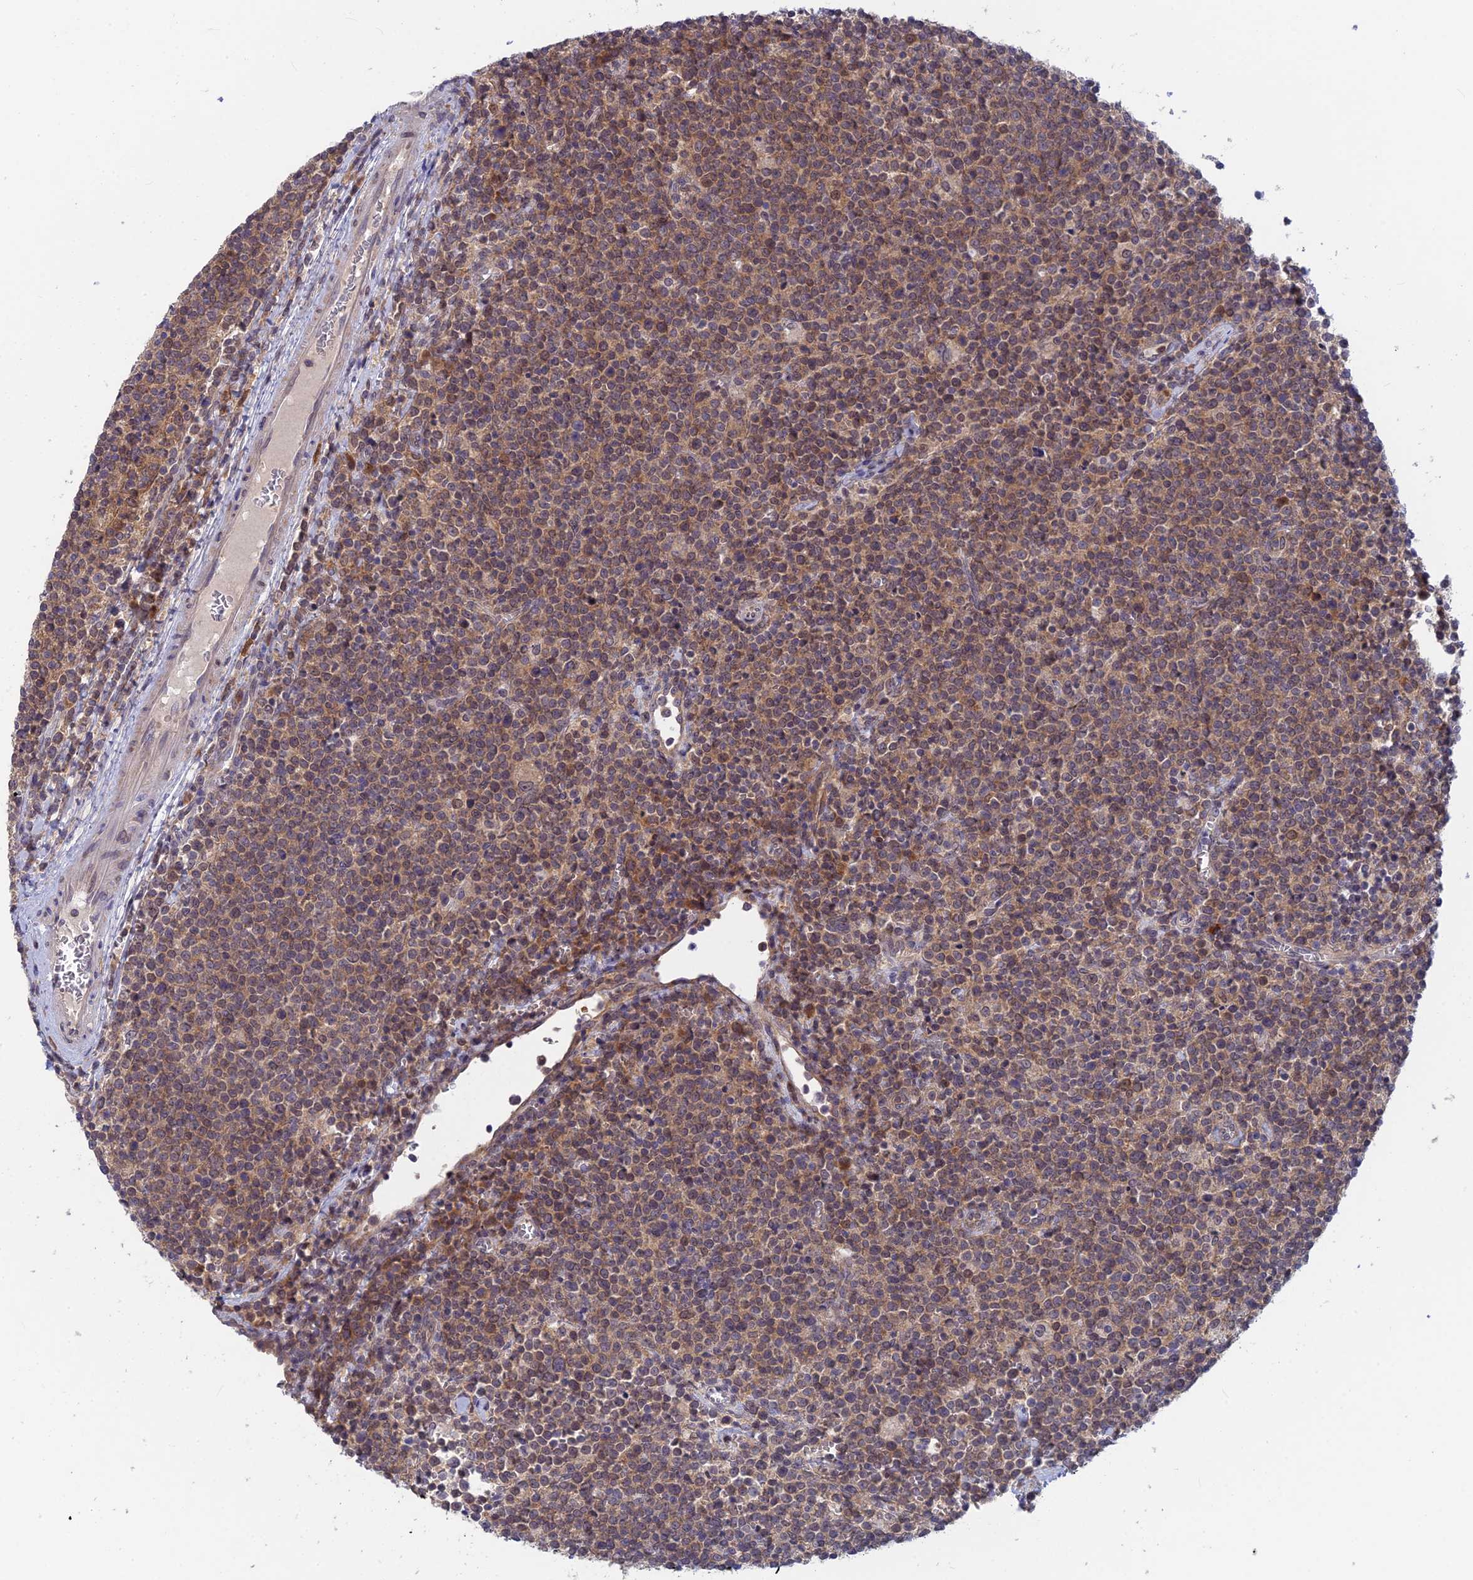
{"staining": {"intensity": "moderate", "quantity": "25%-75%", "location": "cytoplasmic/membranous"}, "tissue": "lymphoma", "cell_type": "Tumor cells", "image_type": "cancer", "snomed": [{"axis": "morphology", "description": "Malignant lymphoma, non-Hodgkin's type, High grade"}, {"axis": "topography", "description": "Lymph node"}], "caption": "Protein expression analysis of high-grade malignant lymphoma, non-Hodgkin's type demonstrates moderate cytoplasmic/membranous staining in about 25%-75% of tumor cells.", "gene": "SRA1", "patient": {"sex": "male", "age": 61}}